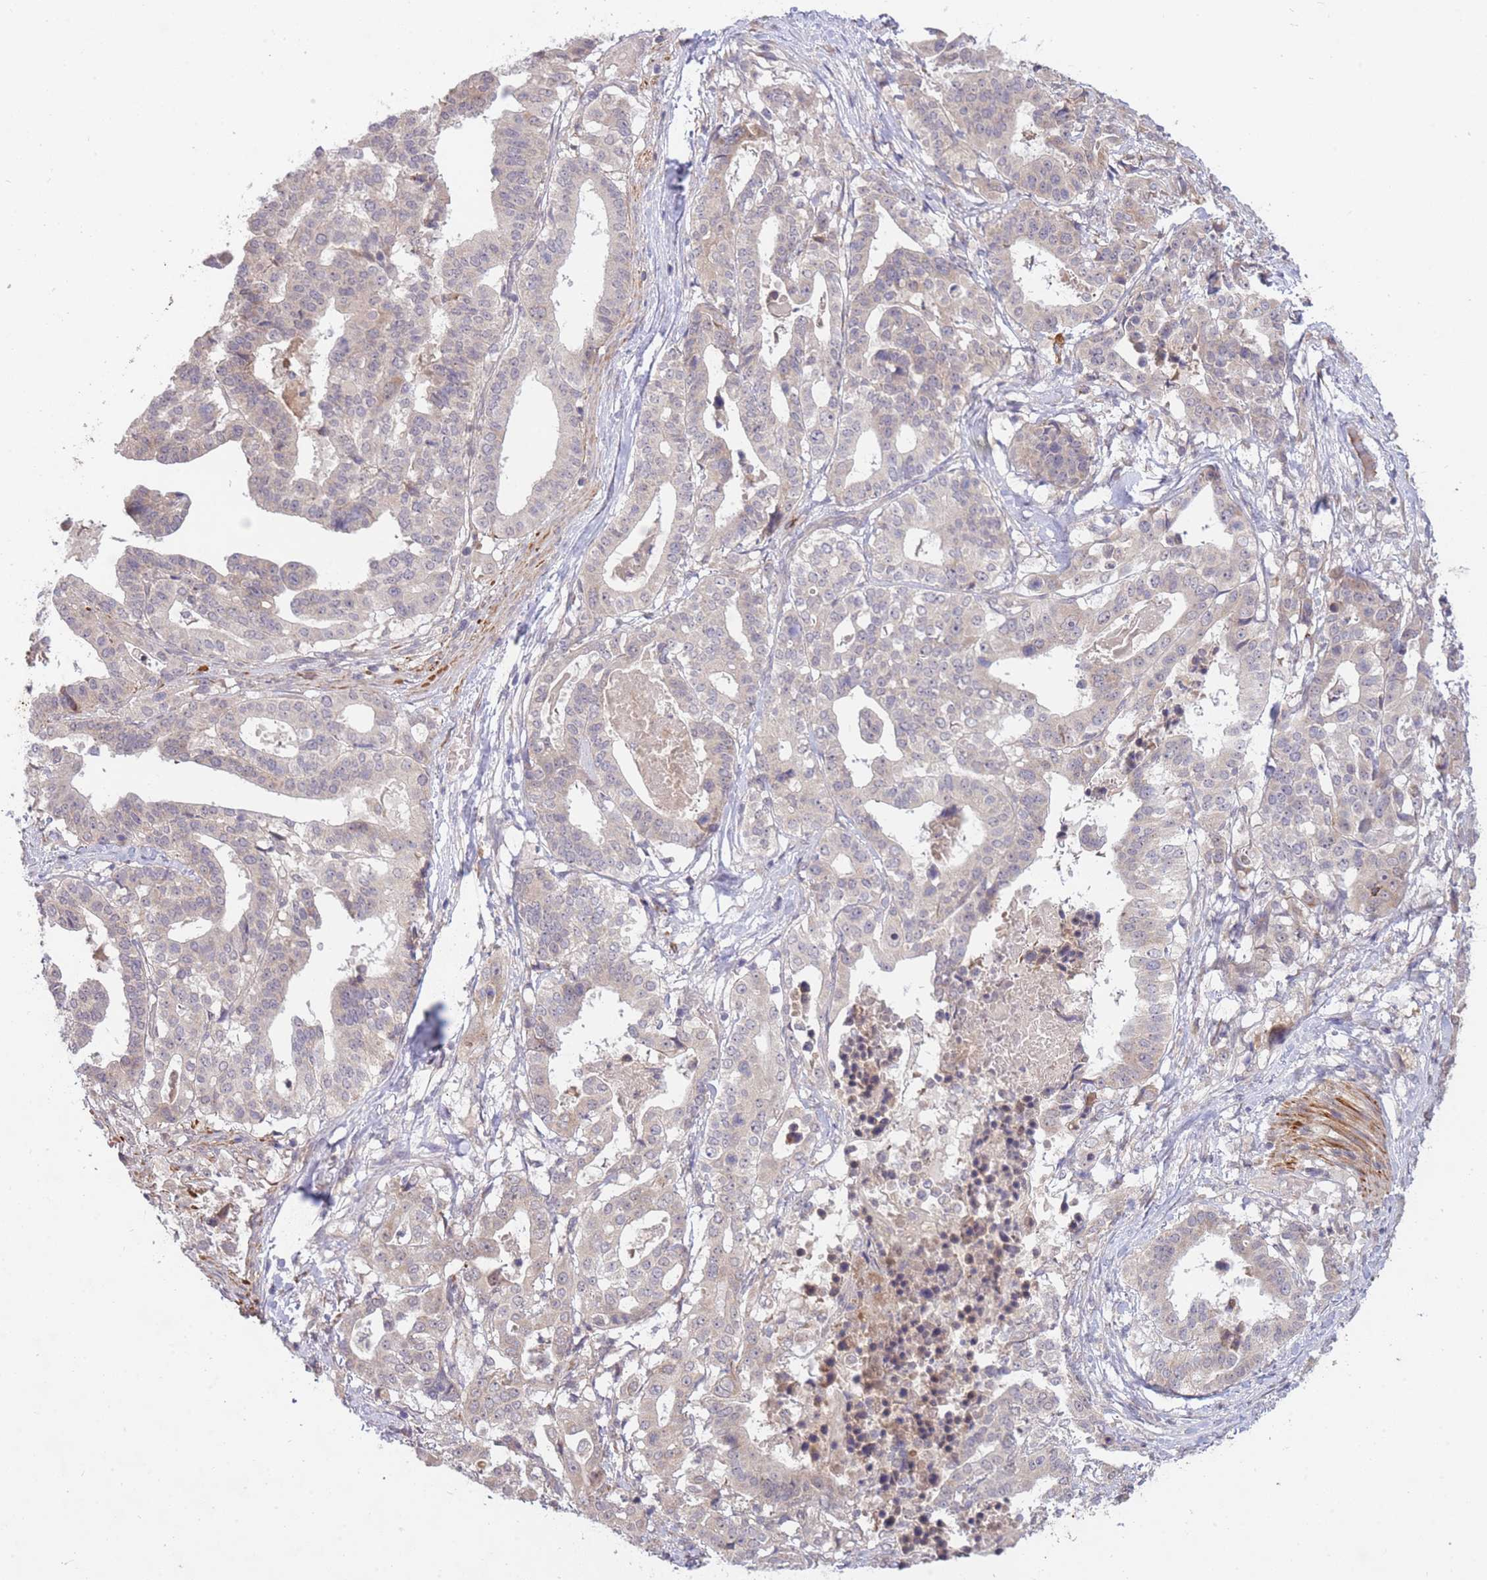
{"staining": {"intensity": "negative", "quantity": "none", "location": "none"}, "tissue": "stomach cancer", "cell_type": "Tumor cells", "image_type": "cancer", "snomed": [{"axis": "morphology", "description": "Adenocarcinoma, NOS"}, {"axis": "topography", "description": "Stomach"}], "caption": "Histopathology image shows no significant protein staining in tumor cells of stomach adenocarcinoma. Nuclei are stained in blue.", "gene": "SMC6", "patient": {"sex": "male", "age": 48}}